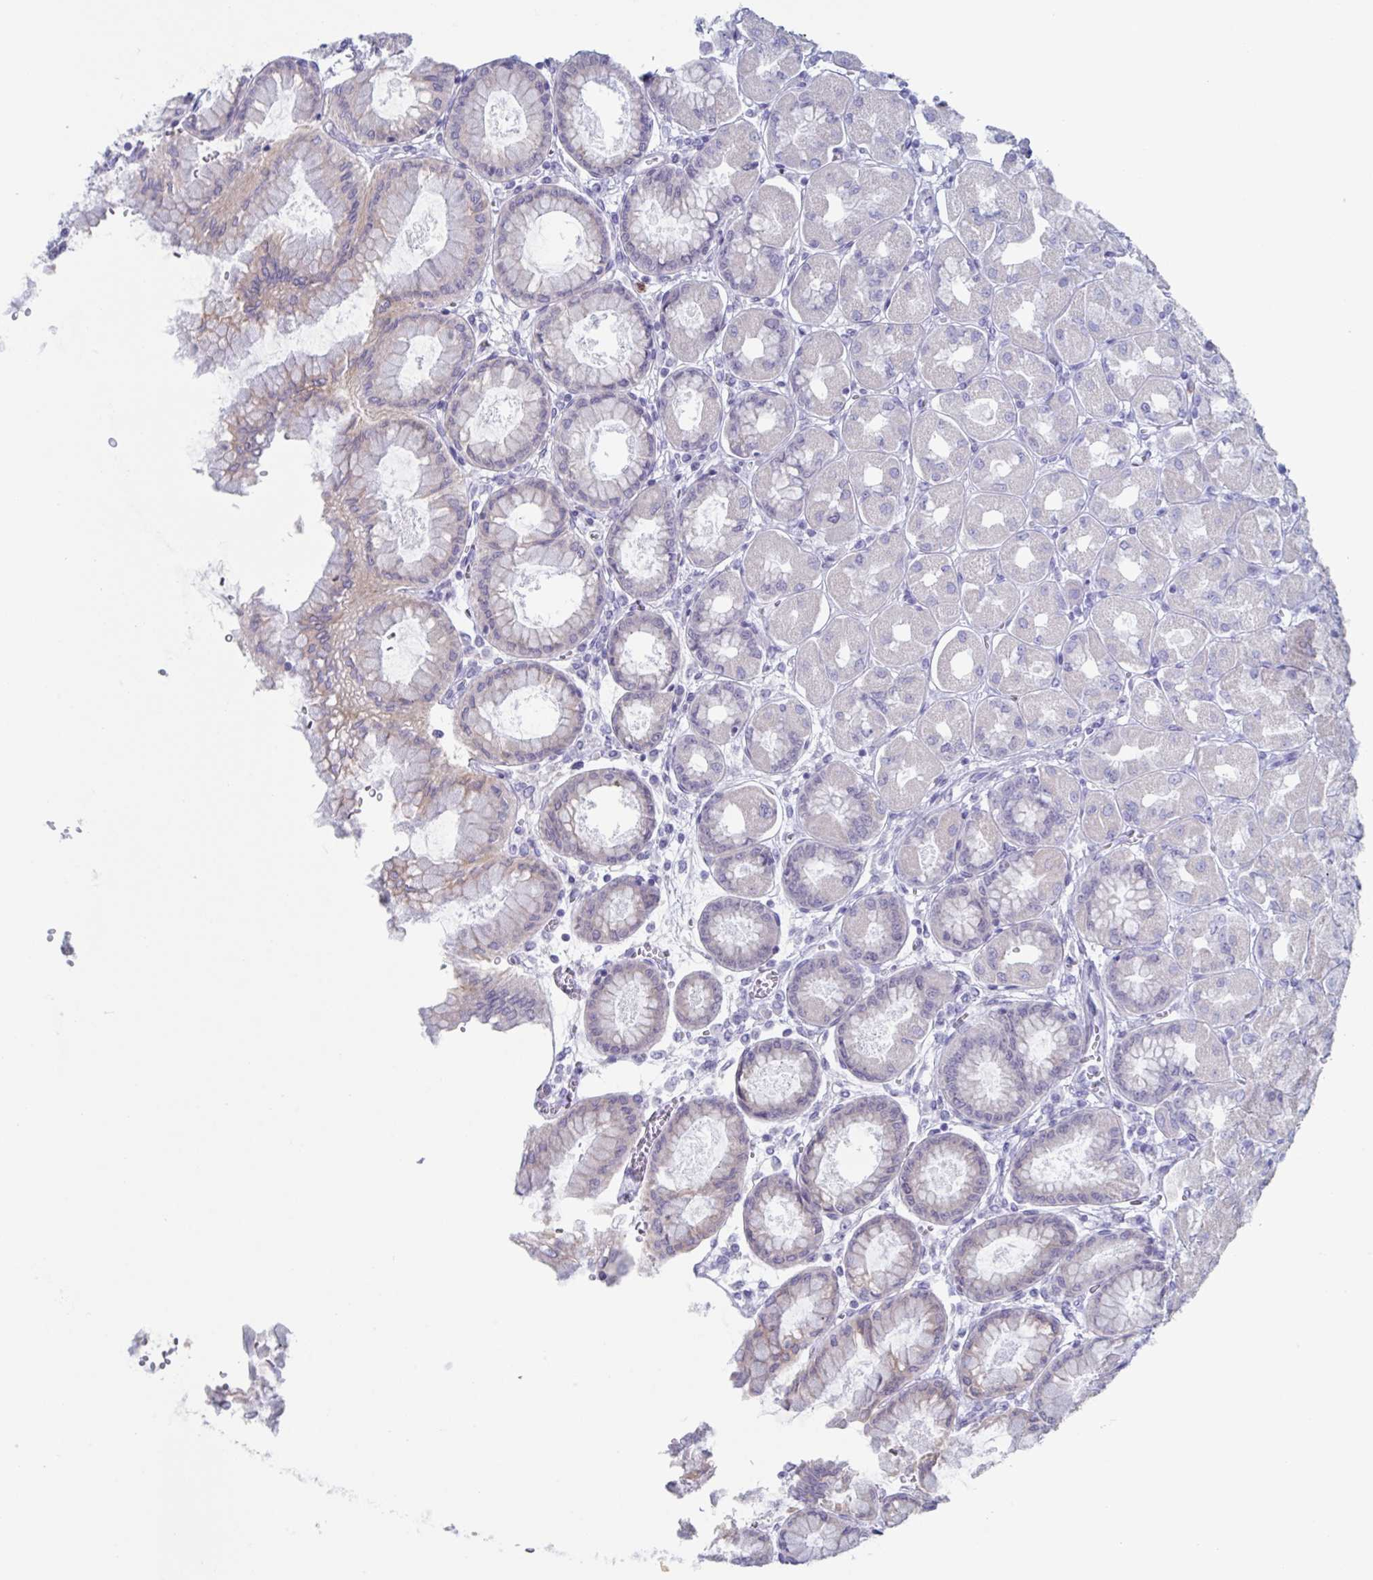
{"staining": {"intensity": "moderate", "quantity": "<25%", "location": "cytoplasmic/membranous"}, "tissue": "stomach", "cell_type": "Glandular cells", "image_type": "normal", "snomed": [{"axis": "morphology", "description": "Normal tissue, NOS"}, {"axis": "topography", "description": "Stomach, upper"}], "caption": "Immunohistochemistry of normal human stomach demonstrates low levels of moderate cytoplasmic/membranous staining in about <25% of glandular cells. (DAB (3,3'-diaminobenzidine) = brown stain, brightfield microscopy at high magnification).", "gene": "CYP4F11", "patient": {"sex": "female", "age": 56}}